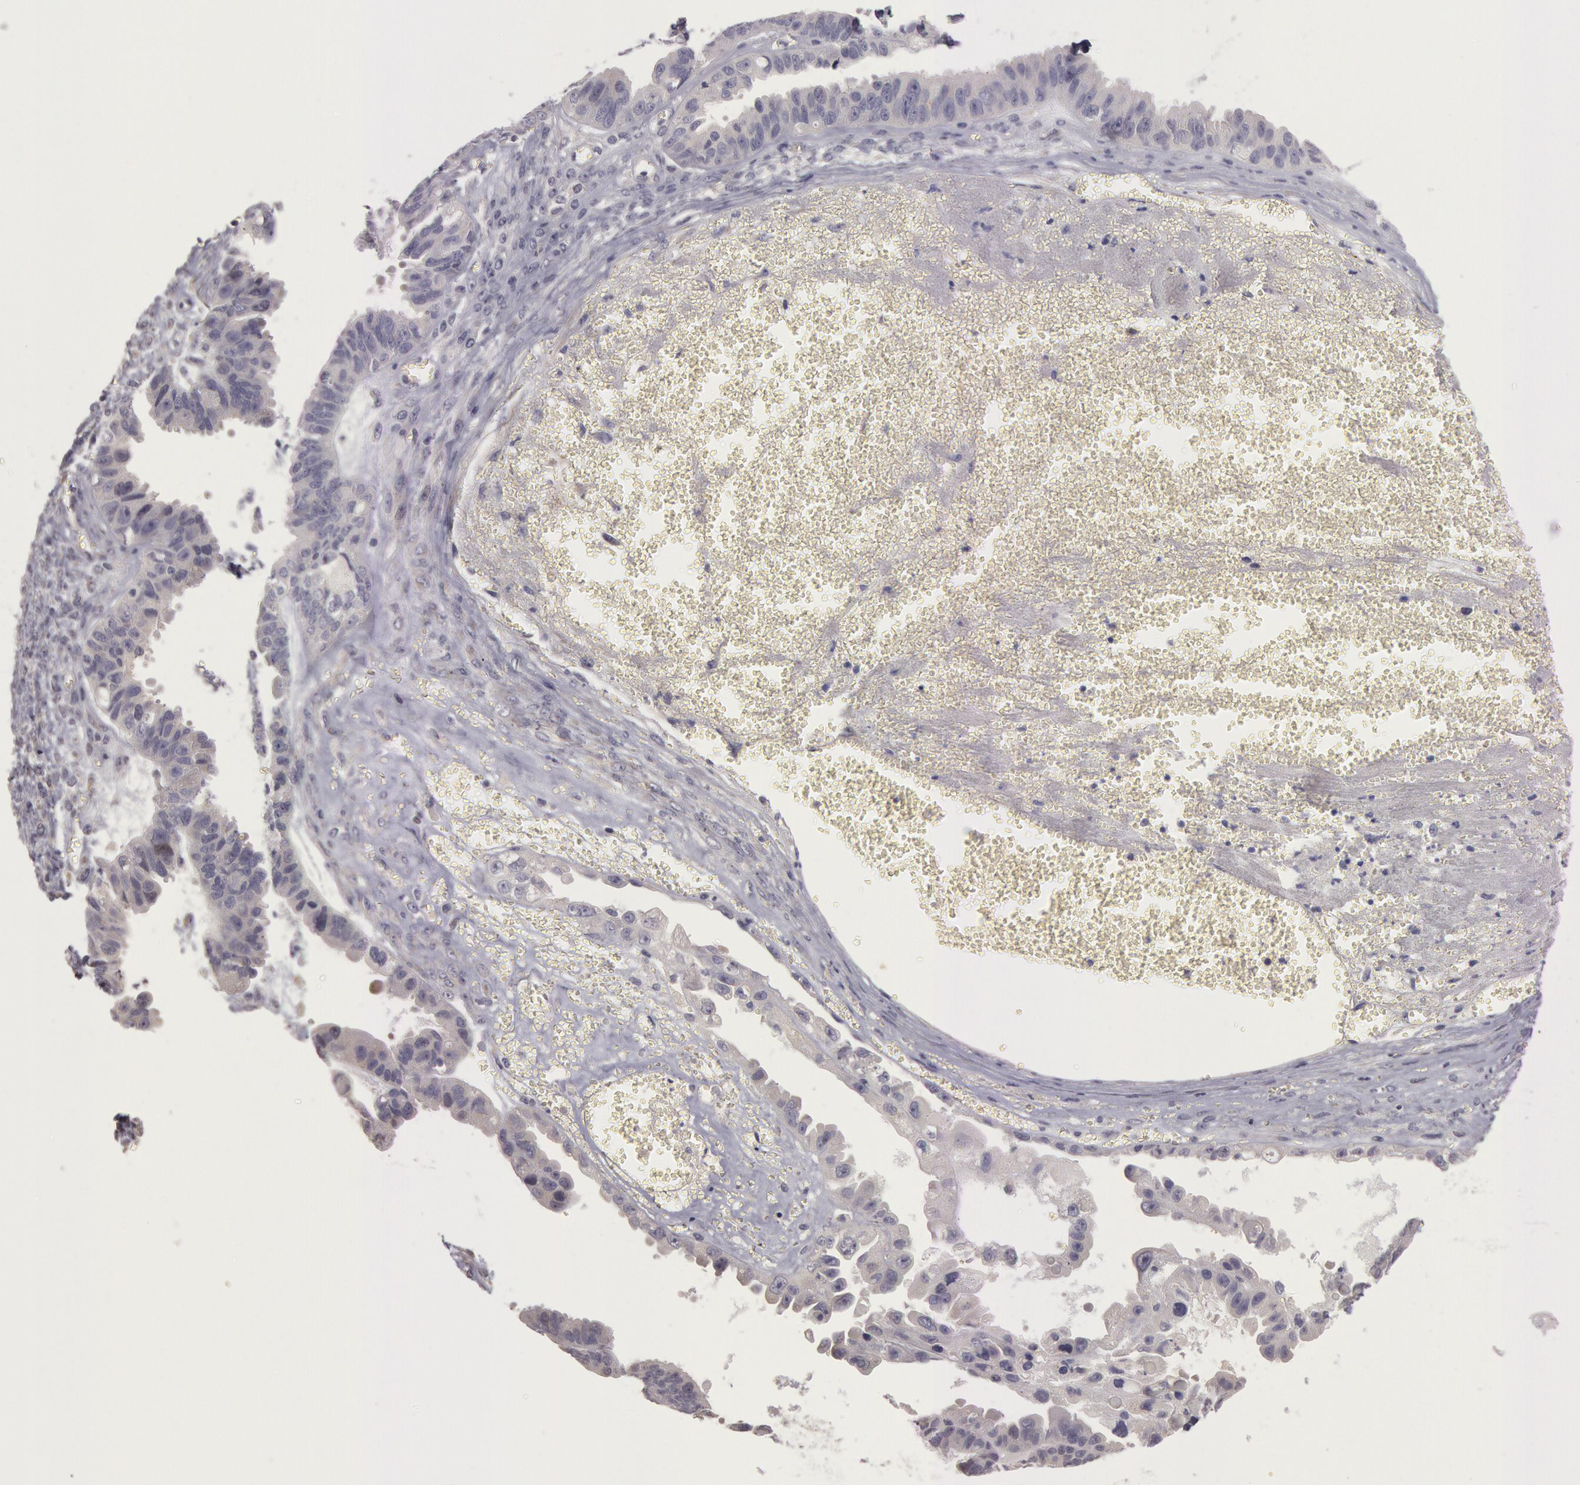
{"staining": {"intensity": "negative", "quantity": "none", "location": "none"}, "tissue": "ovarian cancer", "cell_type": "Tumor cells", "image_type": "cancer", "snomed": [{"axis": "morphology", "description": "Carcinoma, endometroid"}, {"axis": "topography", "description": "Ovary"}], "caption": "The histopathology image exhibits no staining of tumor cells in ovarian cancer (endometroid carcinoma).", "gene": "AMOTL1", "patient": {"sex": "female", "age": 85}}